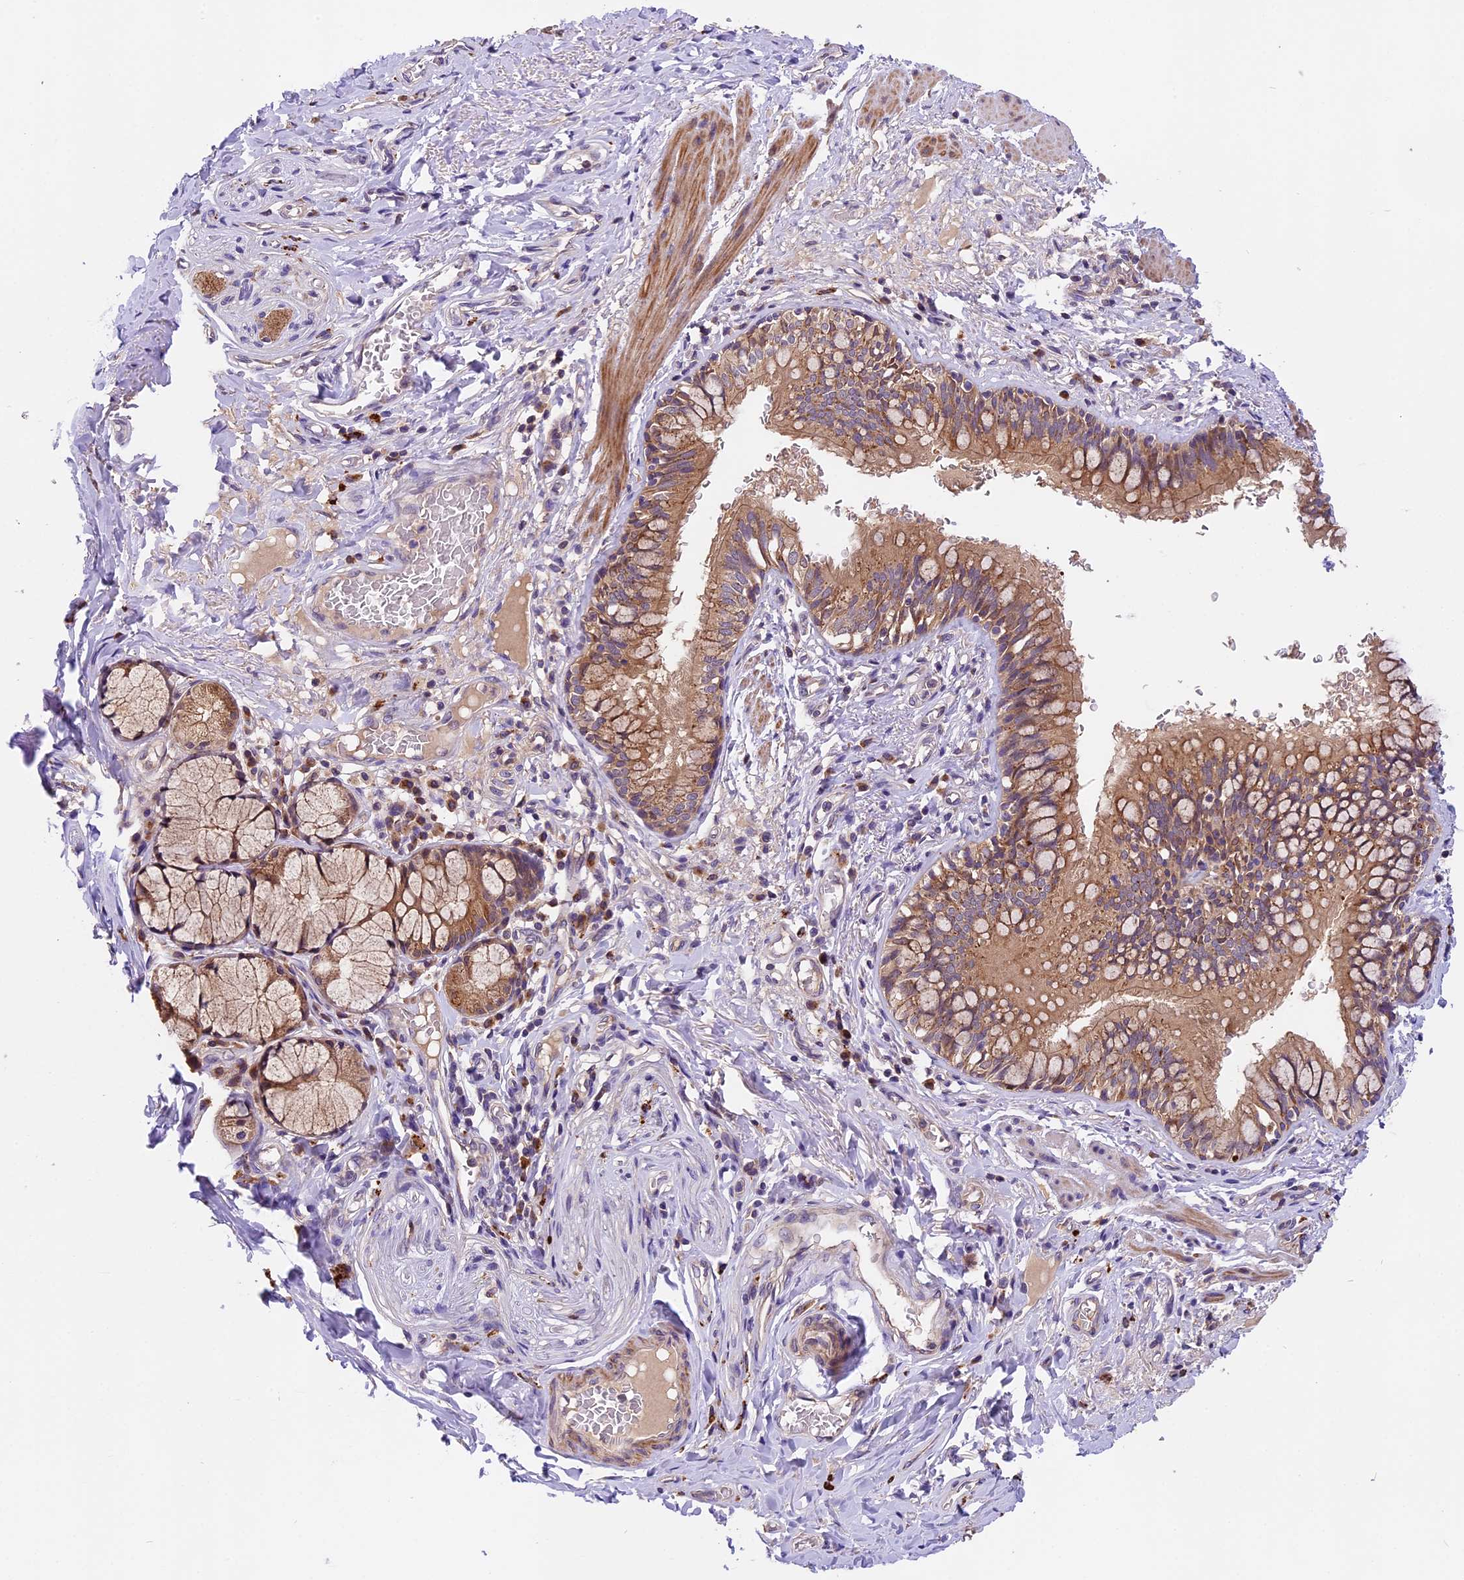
{"staining": {"intensity": "moderate", "quantity": ">75%", "location": "cytoplasmic/membranous"}, "tissue": "bronchus", "cell_type": "Respiratory epithelial cells", "image_type": "normal", "snomed": [{"axis": "morphology", "description": "Normal tissue, NOS"}, {"axis": "topography", "description": "Cartilage tissue"}, {"axis": "topography", "description": "Bronchus"}], "caption": "Respiratory epithelial cells reveal medium levels of moderate cytoplasmic/membranous expression in about >75% of cells in normal bronchus.", "gene": "COPE", "patient": {"sex": "female", "age": 36}}